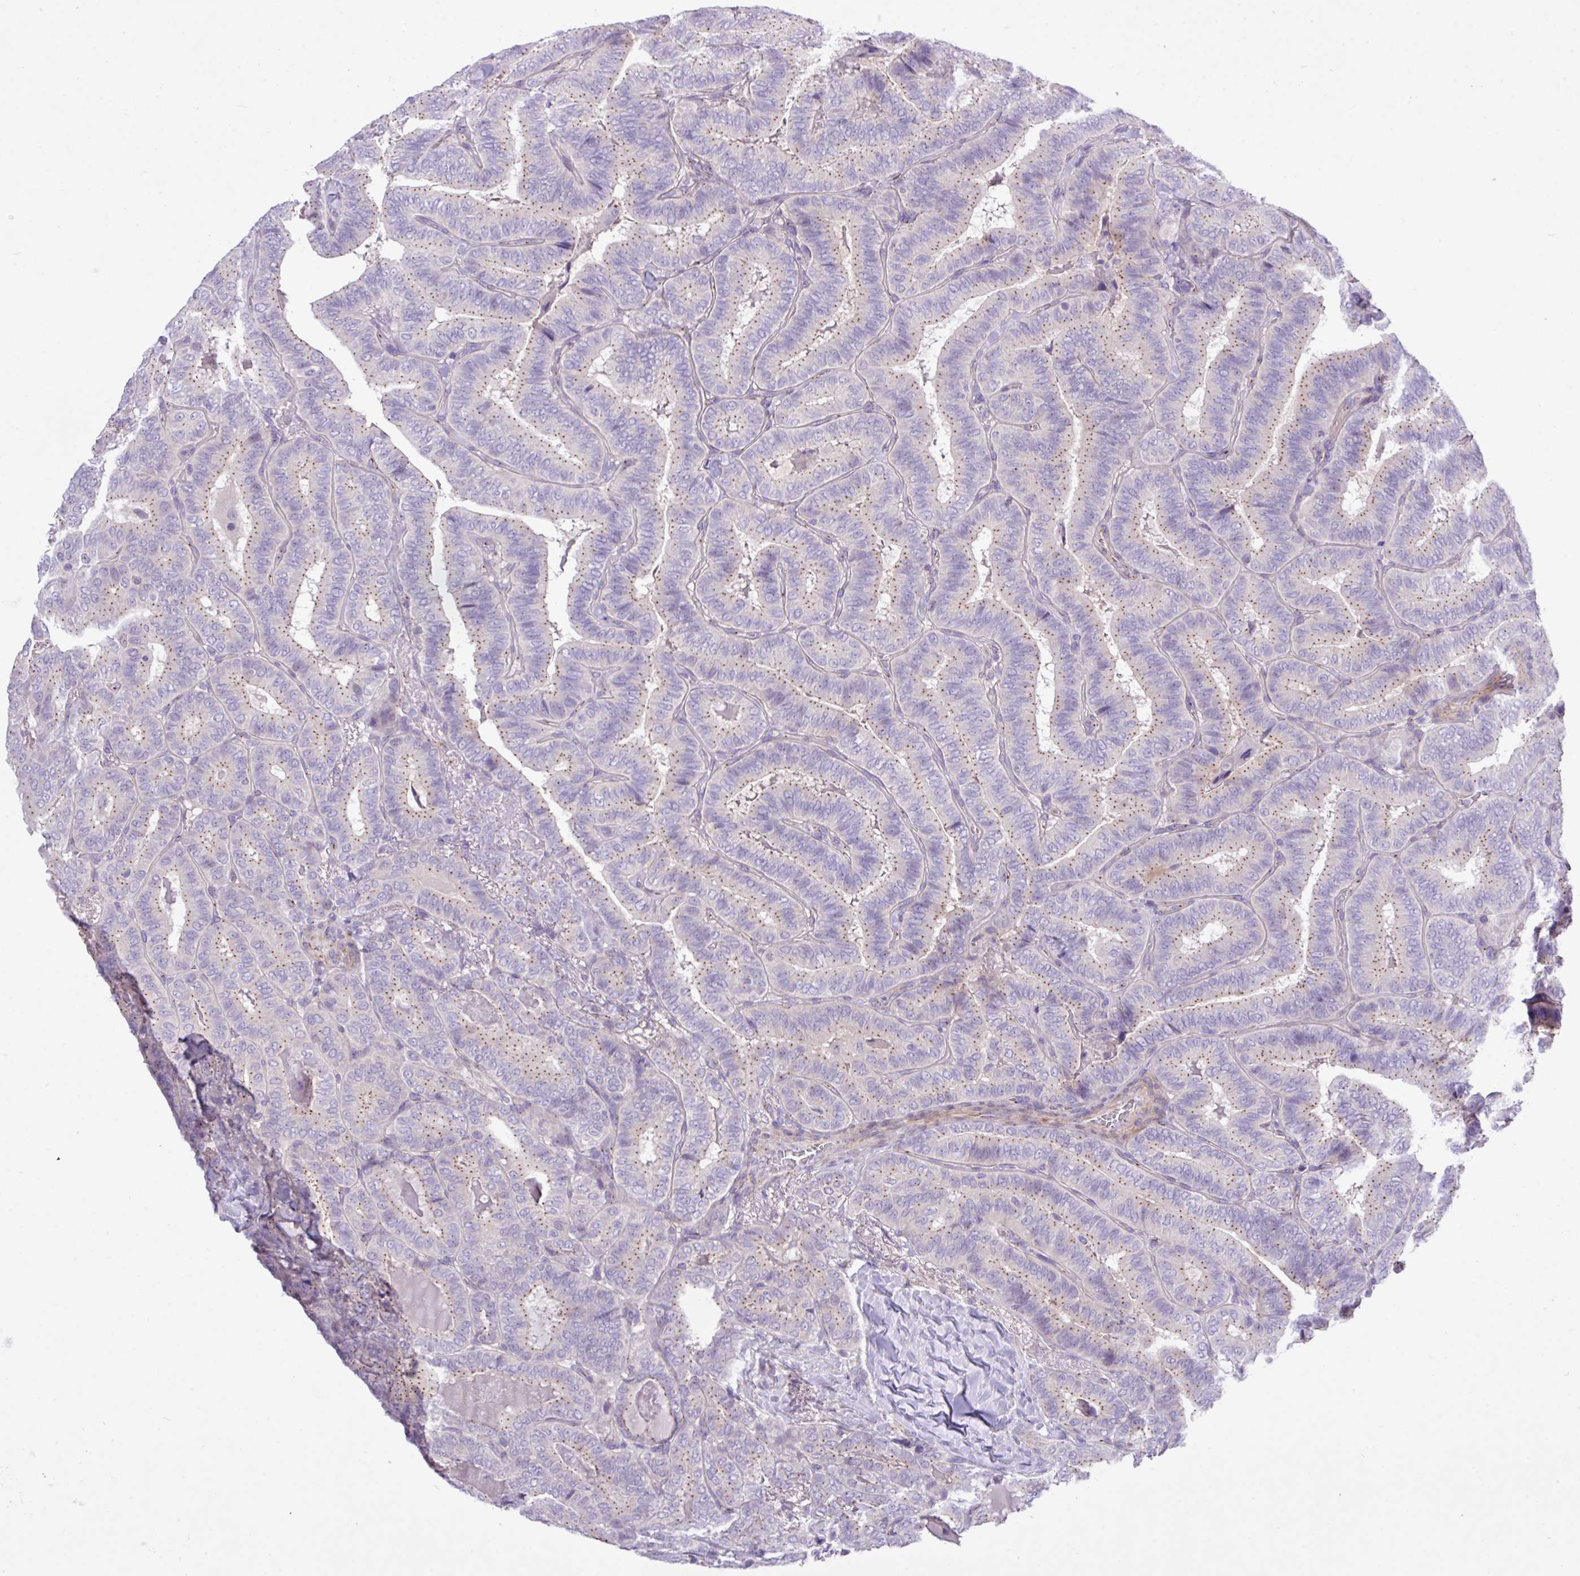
{"staining": {"intensity": "moderate", "quantity": "25%-75%", "location": "cytoplasmic/membranous"}, "tissue": "thyroid cancer", "cell_type": "Tumor cells", "image_type": "cancer", "snomed": [{"axis": "morphology", "description": "Papillary adenocarcinoma, NOS"}, {"axis": "topography", "description": "Thyroid gland"}], "caption": "Moderate cytoplasmic/membranous staining is identified in about 25%-75% of tumor cells in thyroid cancer (papillary adenocarcinoma).", "gene": "SPINK8", "patient": {"sex": "male", "age": 61}}